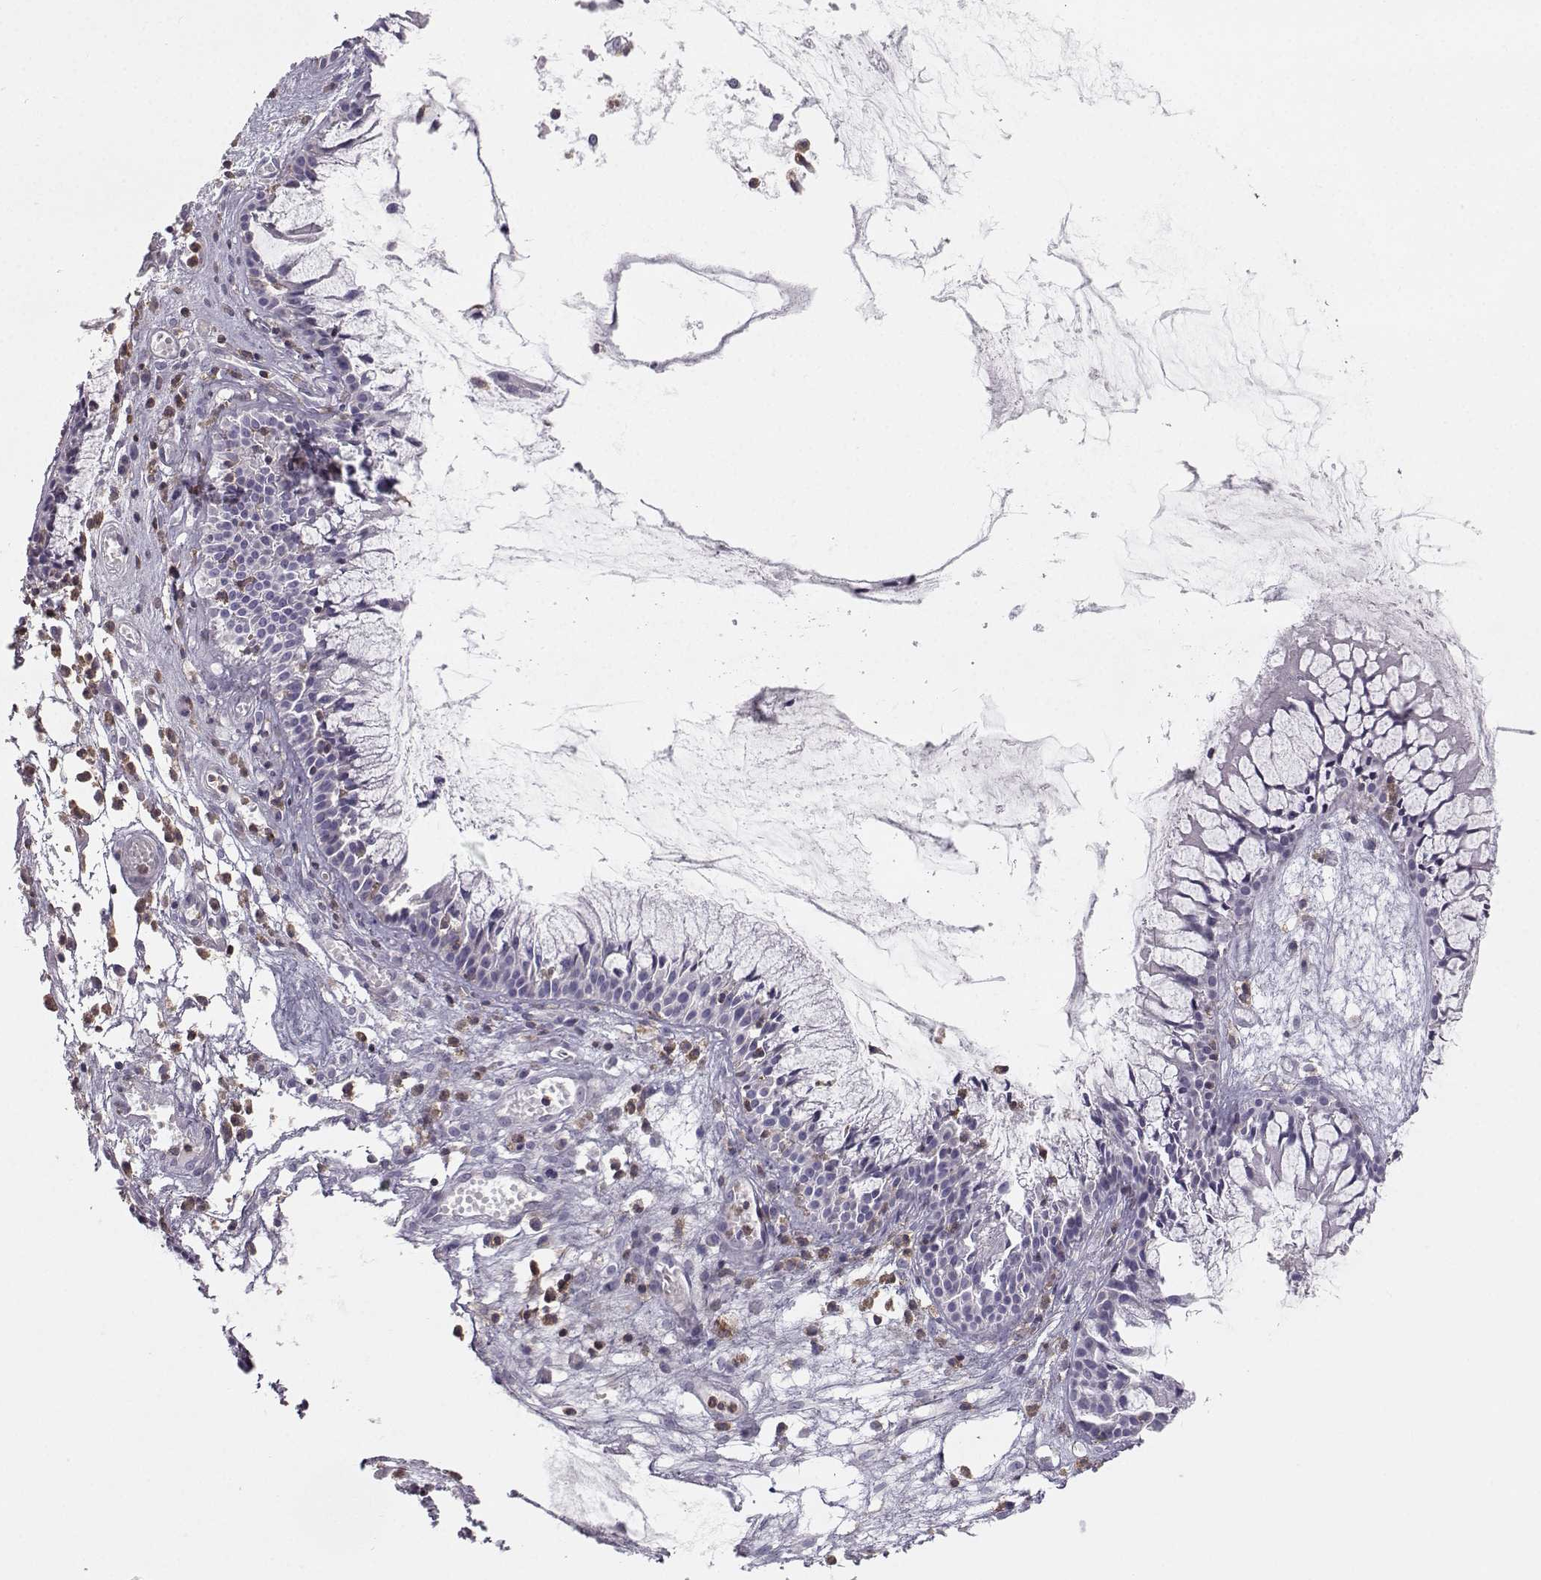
{"staining": {"intensity": "negative", "quantity": "none", "location": "none"}, "tissue": "nasopharynx", "cell_type": "Respiratory epithelial cells", "image_type": "normal", "snomed": [{"axis": "morphology", "description": "Normal tissue, NOS"}, {"axis": "topography", "description": "Nasopharynx"}], "caption": "This is an immunohistochemistry (IHC) image of unremarkable nasopharynx. There is no positivity in respiratory epithelial cells.", "gene": "ZBTB32", "patient": {"sex": "female", "age": 47}}